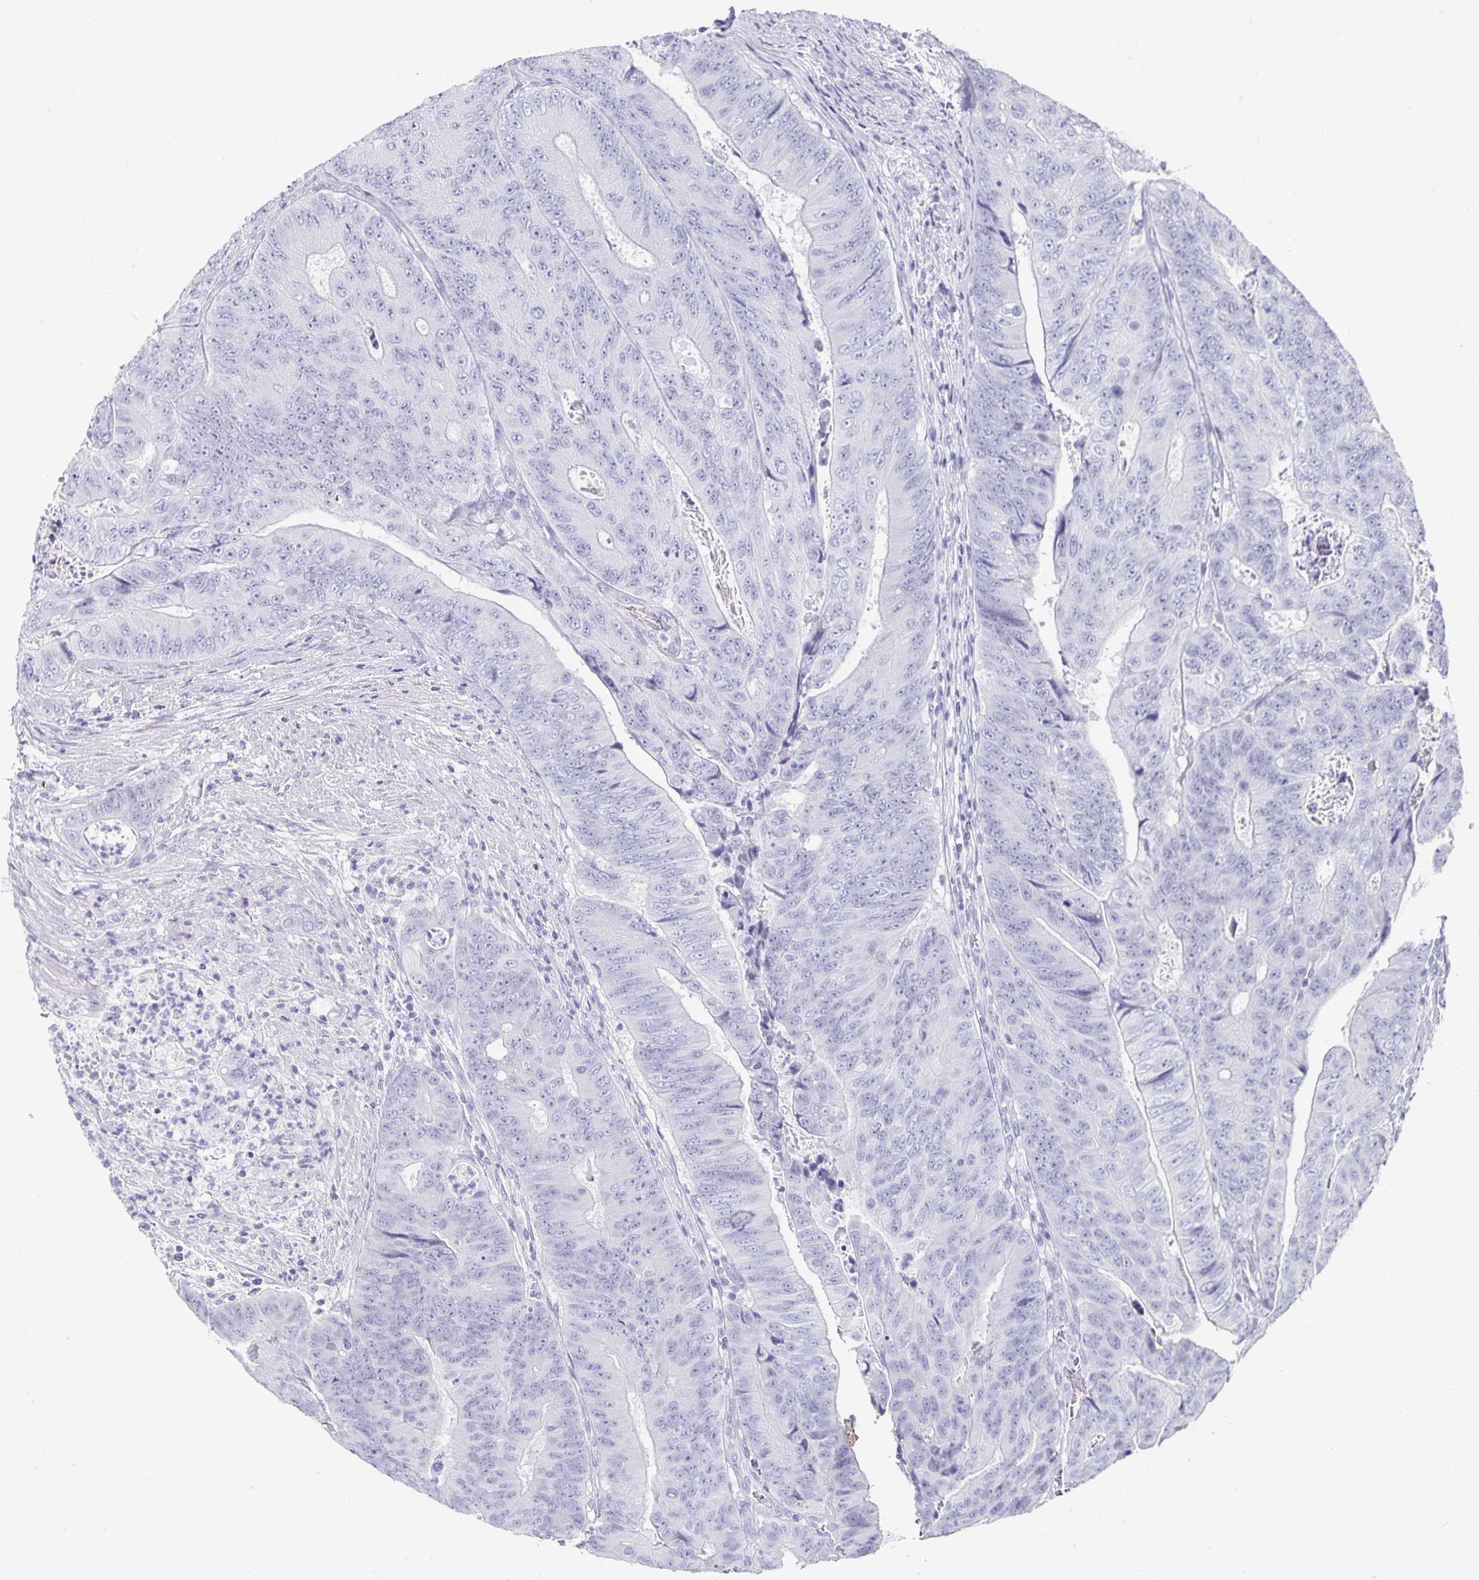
{"staining": {"intensity": "negative", "quantity": "none", "location": "none"}, "tissue": "colorectal cancer", "cell_type": "Tumor cells", "image_type": "cancer", "snomed": [{"axis": "morphology", "description": "Adenocarcinoma, NOS"}, {"axis": "topography", "description": "Colon"}], "caption": "Immunohistochemical staining of colorectal adenocarcinoma displays no significant expression in tumor cells.", "gene": "CHGA", "patient": {"sex": "female", "age": 48}}